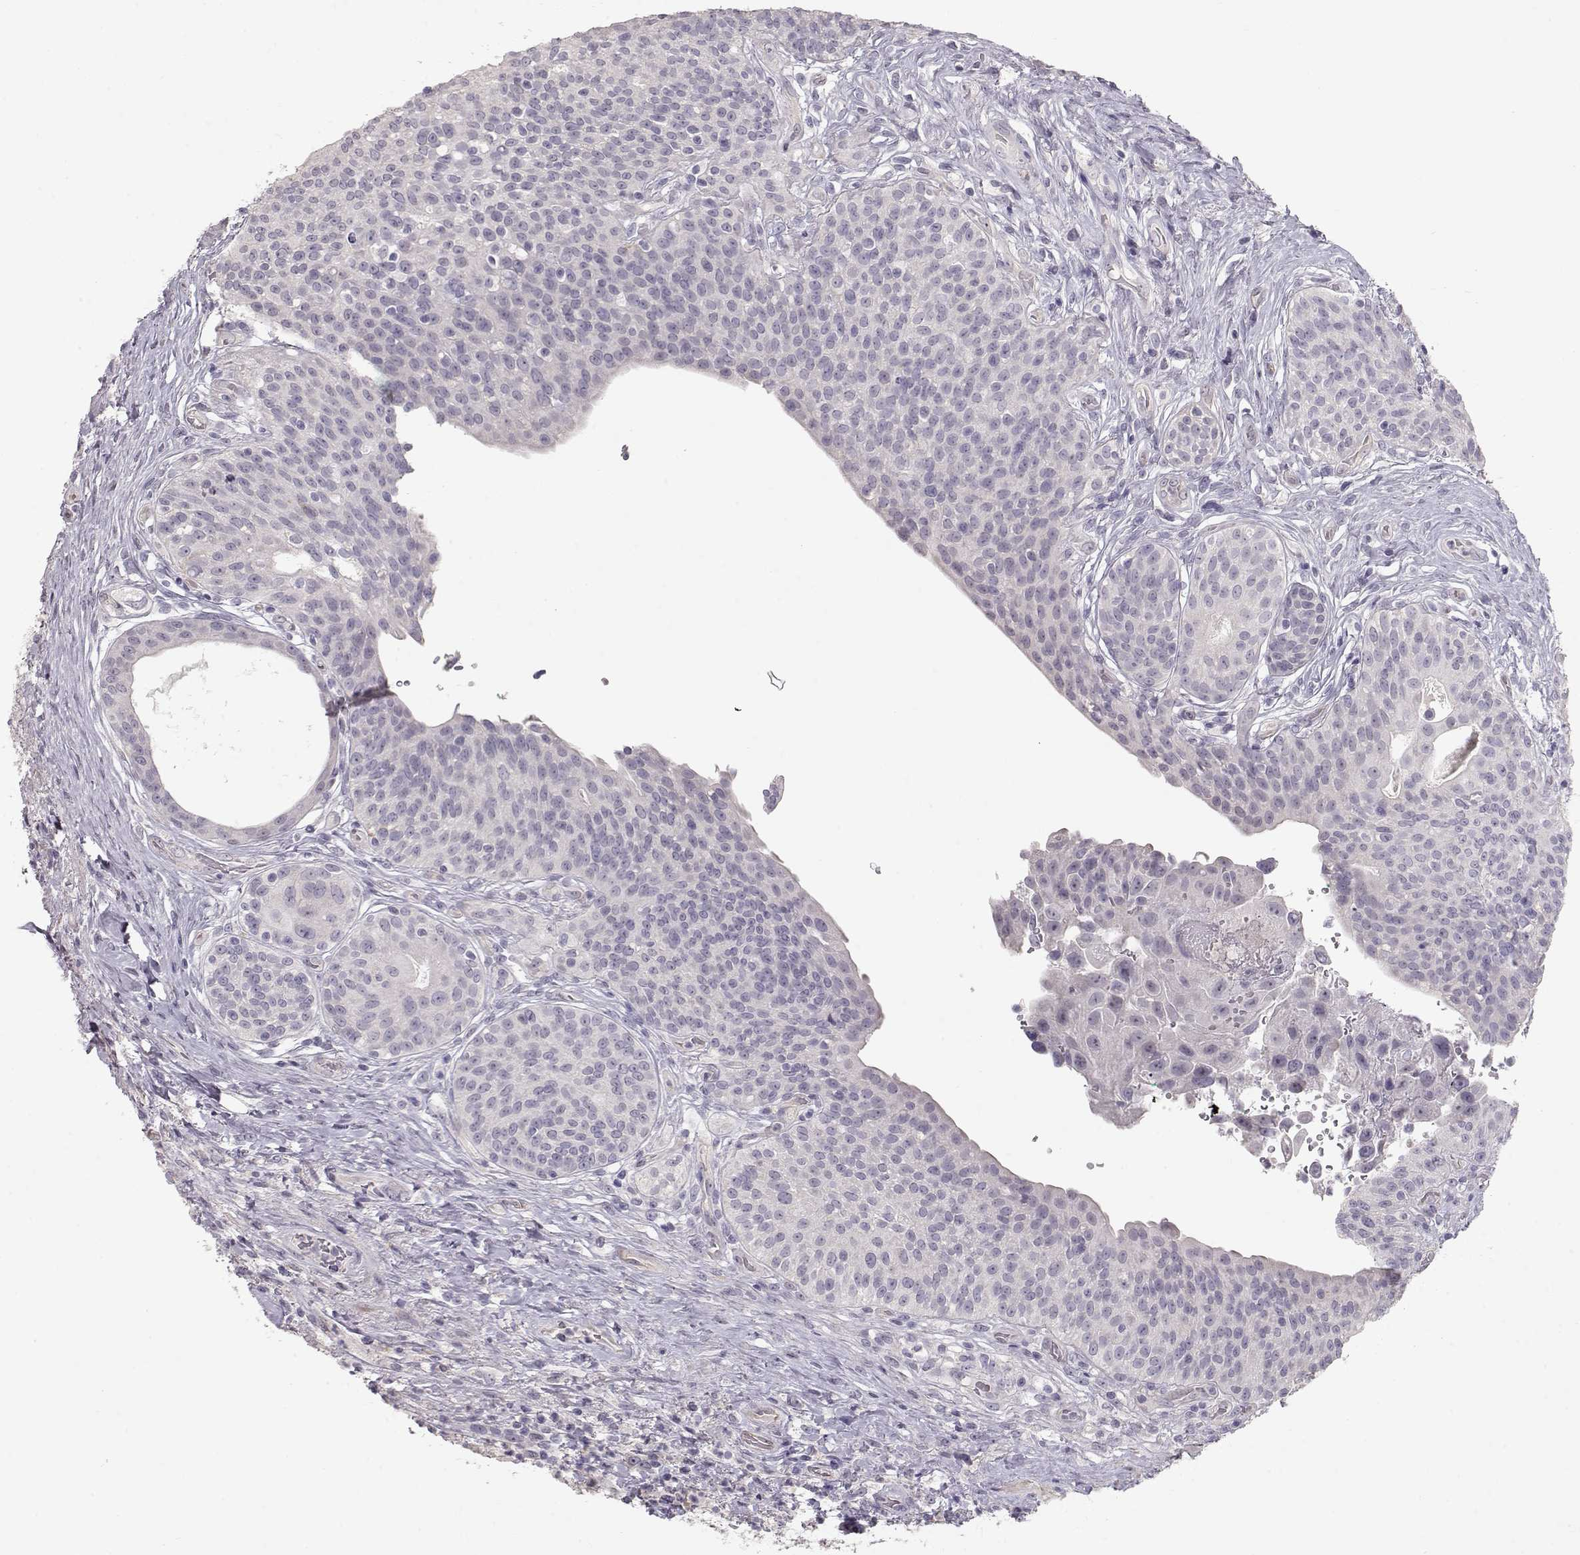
{"staining": {"intensity": "negative", "quantity": "none", "location": "none"}, "tissue": "urothelial cancer", "cell_type": "Tumor cells", "image_type": "cancer", "snomed": [{"axis": "morphology", "description": "Urothelial carcinoma, High grade"}, {"axis": "topography", "description": "Urinary bladder"}], "caption": "Tumor cells are negative for brown protein staining in urothelial carcinoma (high-grade).", "gene": "SLC18A1", "patient": {"sex": "male", "age": 79}}